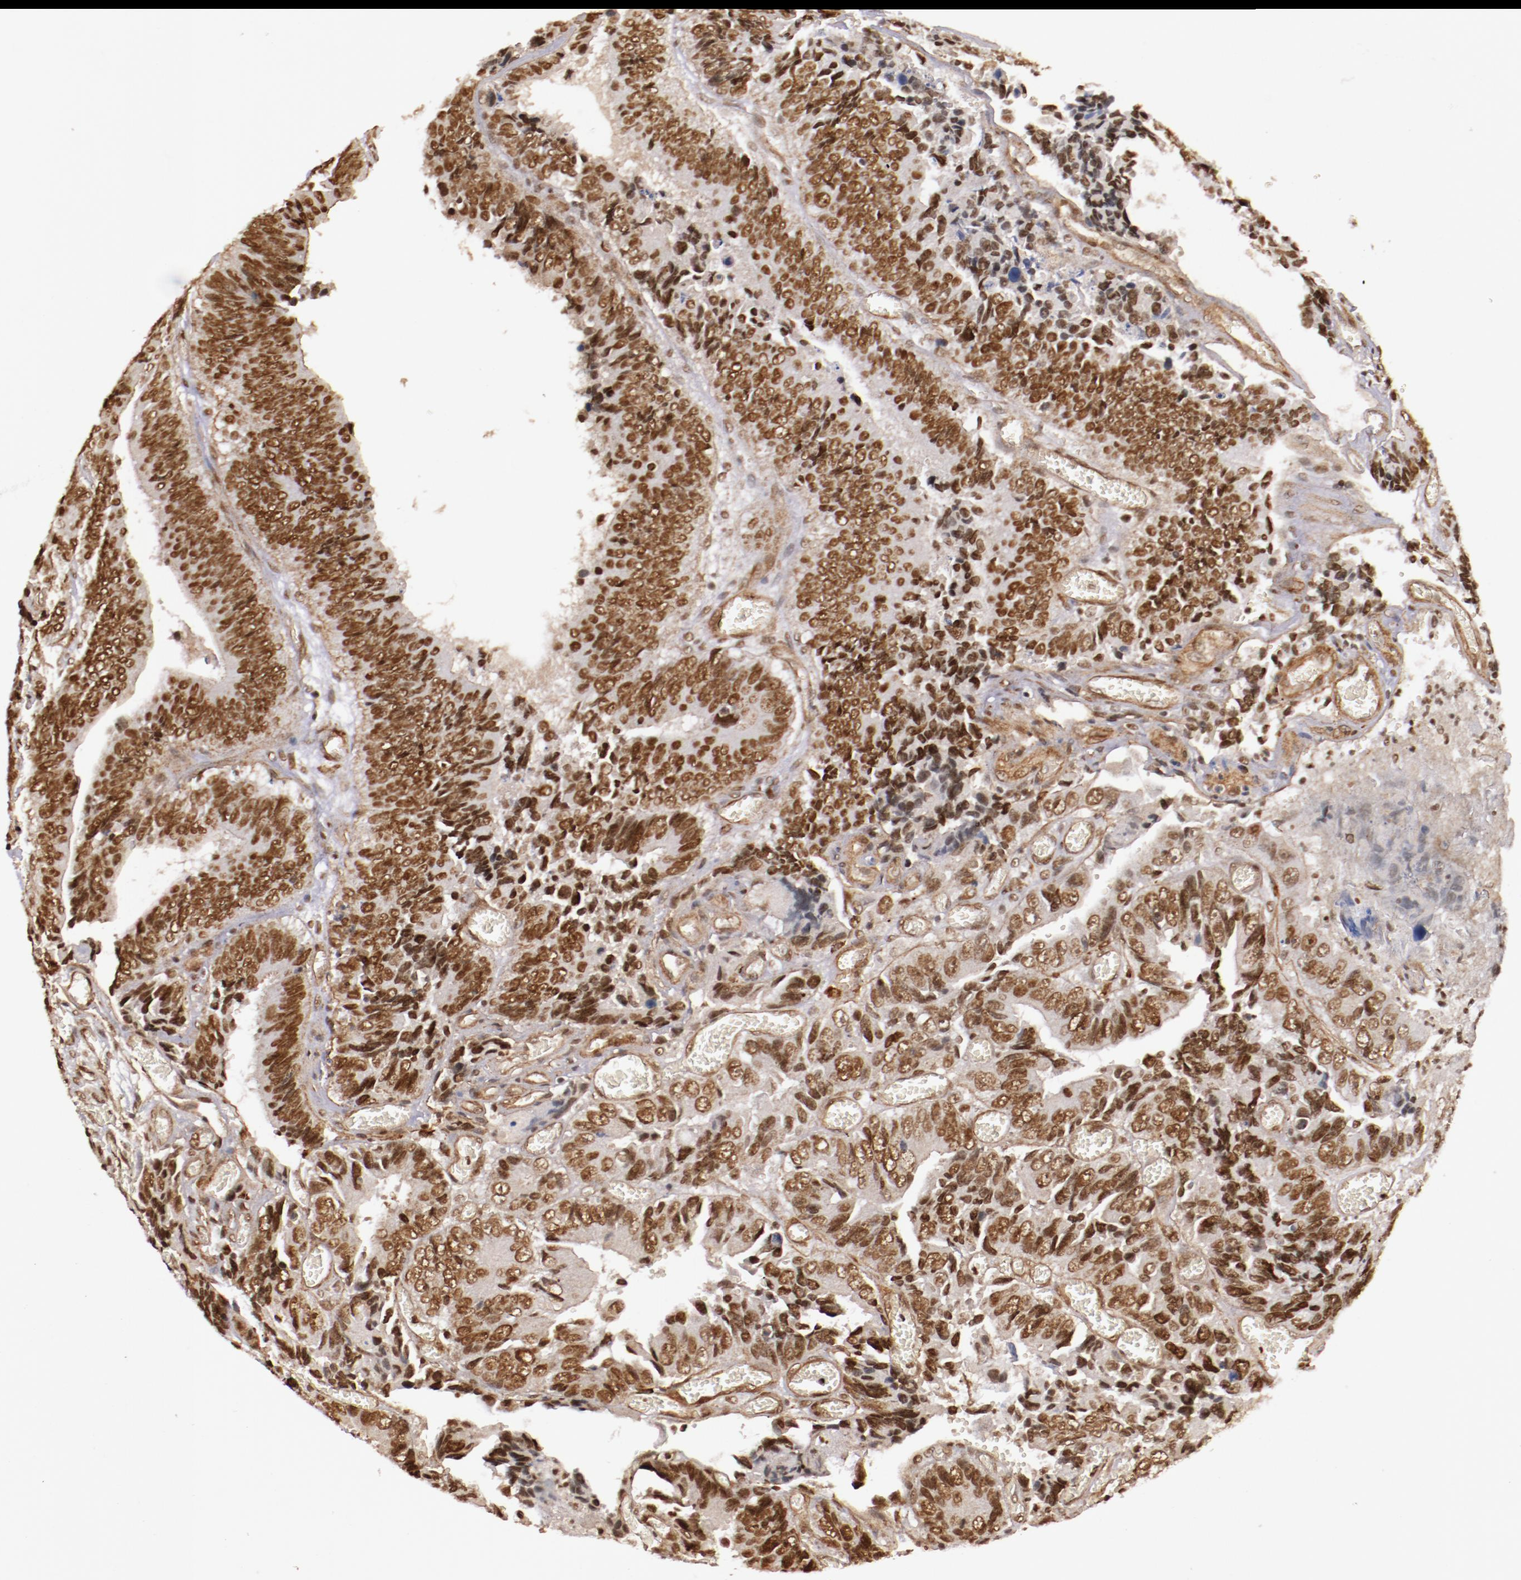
{"staining": {"intensity": "moderate", "quantity": ">75%", "location": "nuclear"}, "tissue": "colorectal cancer", "cell_type": "Tumor cells", "image_type": "cancer", "snomed": [{"axis": "morphology", "description": "Adenocarcinoma, NOS"}, {"axis": "topography", "description": "Colon"}], "caption": "Protein expression analysis of human colorectal cancer (adenocarcinoma) reveals moderate nuclear positivity in approximately >75% of tumor cells. The protein of interest is shown in brown color, while the nuclei are stained blue.", "gene": "STAG2", "patient": {"sex": "male", "age": 72}}